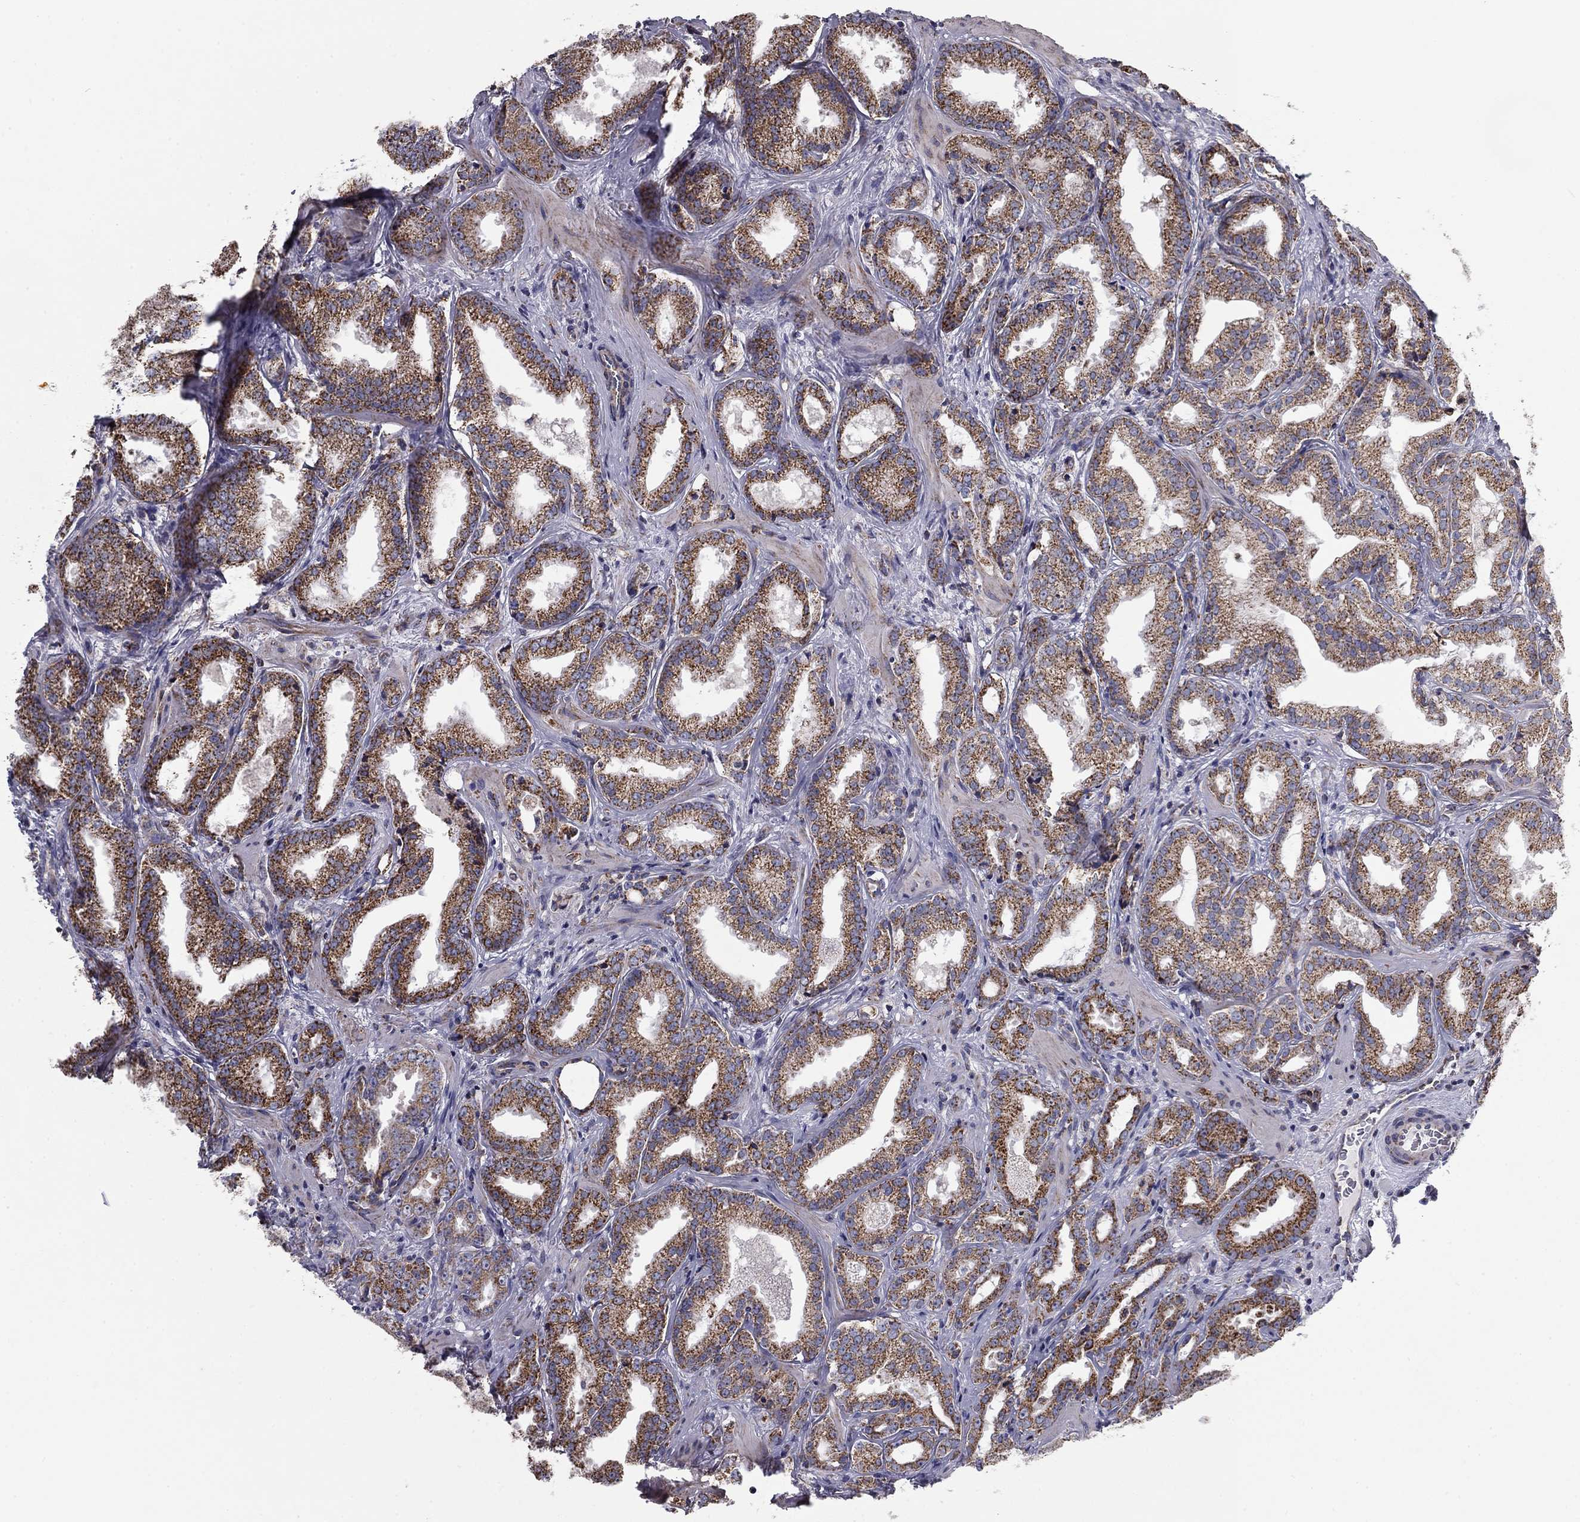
{"staining": {"intensity": "moderate", "quantity": ">75%", "location": "cytoplasmic/membranous"}, "tissue": "prostate cancer", "cell_type": "Tumor cells", "image_type": "cancer", "snomed": [{"axis": "morphology", "description": "Adenocarcinoma, Medium grade"}, {"axis": "topography", "description": "Prostate and seminal vesicle, NOS"}, {"axis": "topography", "description": "Prostate"}], "caption": "Protein staining displays moderate cytoplasmic/membranous staining in about >75% of tumor cells in prostate adenocarcinoma (medium-grade).", "gene": "NDUFV1", "patient": {"sex": "male", "age": 65}}